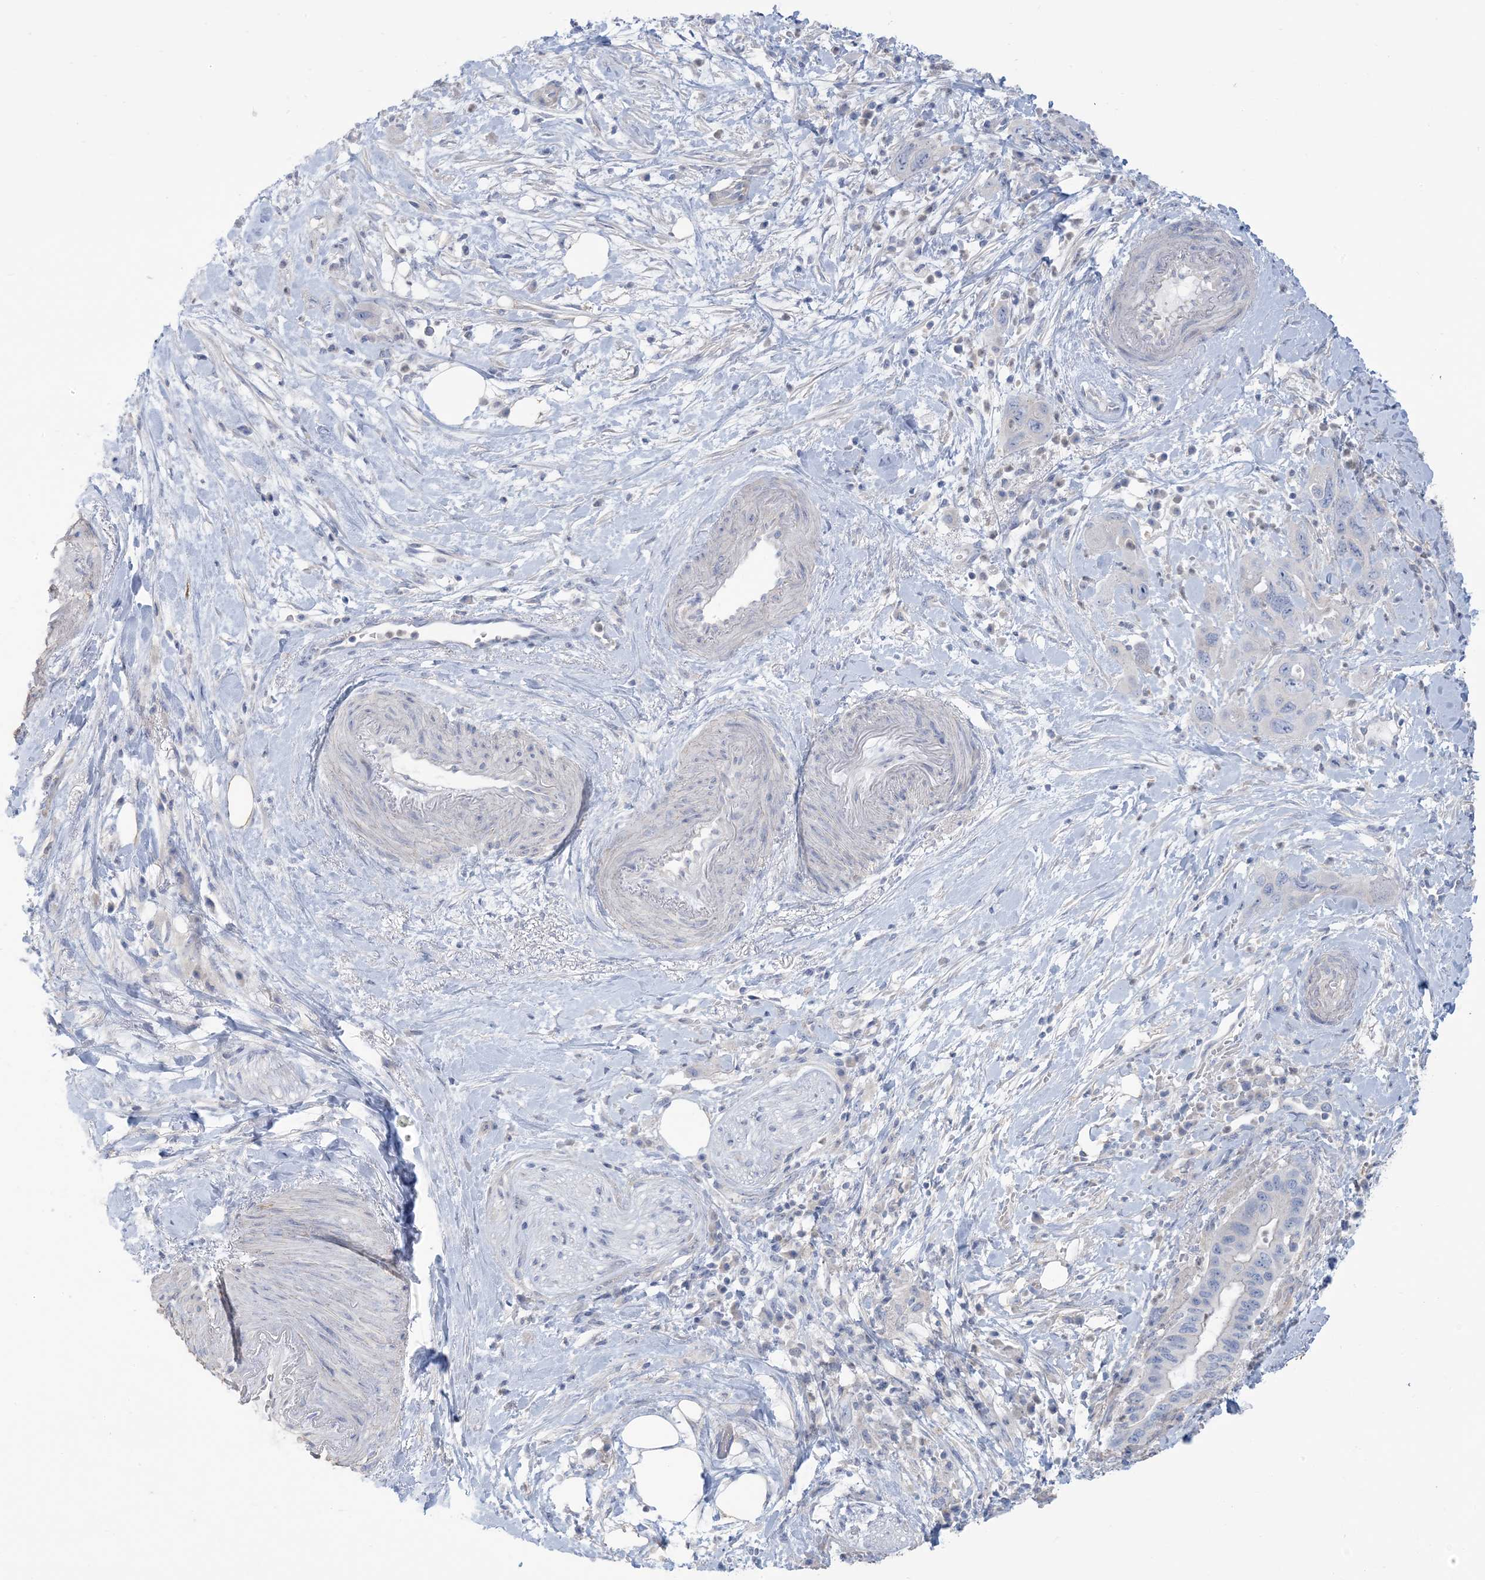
{"staining": {"intensity": "negative", "quantity": "none", "location": "none"}, "tissue": "pancreatic cancer", "cell_type": "Tumor cells", "image_type": "cancer", "snomed": [{"axis": "morphology", "description": "Adenocarcinoma, NOS"}, {"axis": "topography", "description": "Pancreas"}], "caption": "A histopathology image of human pancreatic cancer (adenocarcinoma) is negative for staining in tumor cells. (DAB (3,3'-diaminobenzidine) immunohistochemistry (IHC), high magnification).", "gene": "MTHFD2L", "patient": {"sex": "female", "age": 71}}